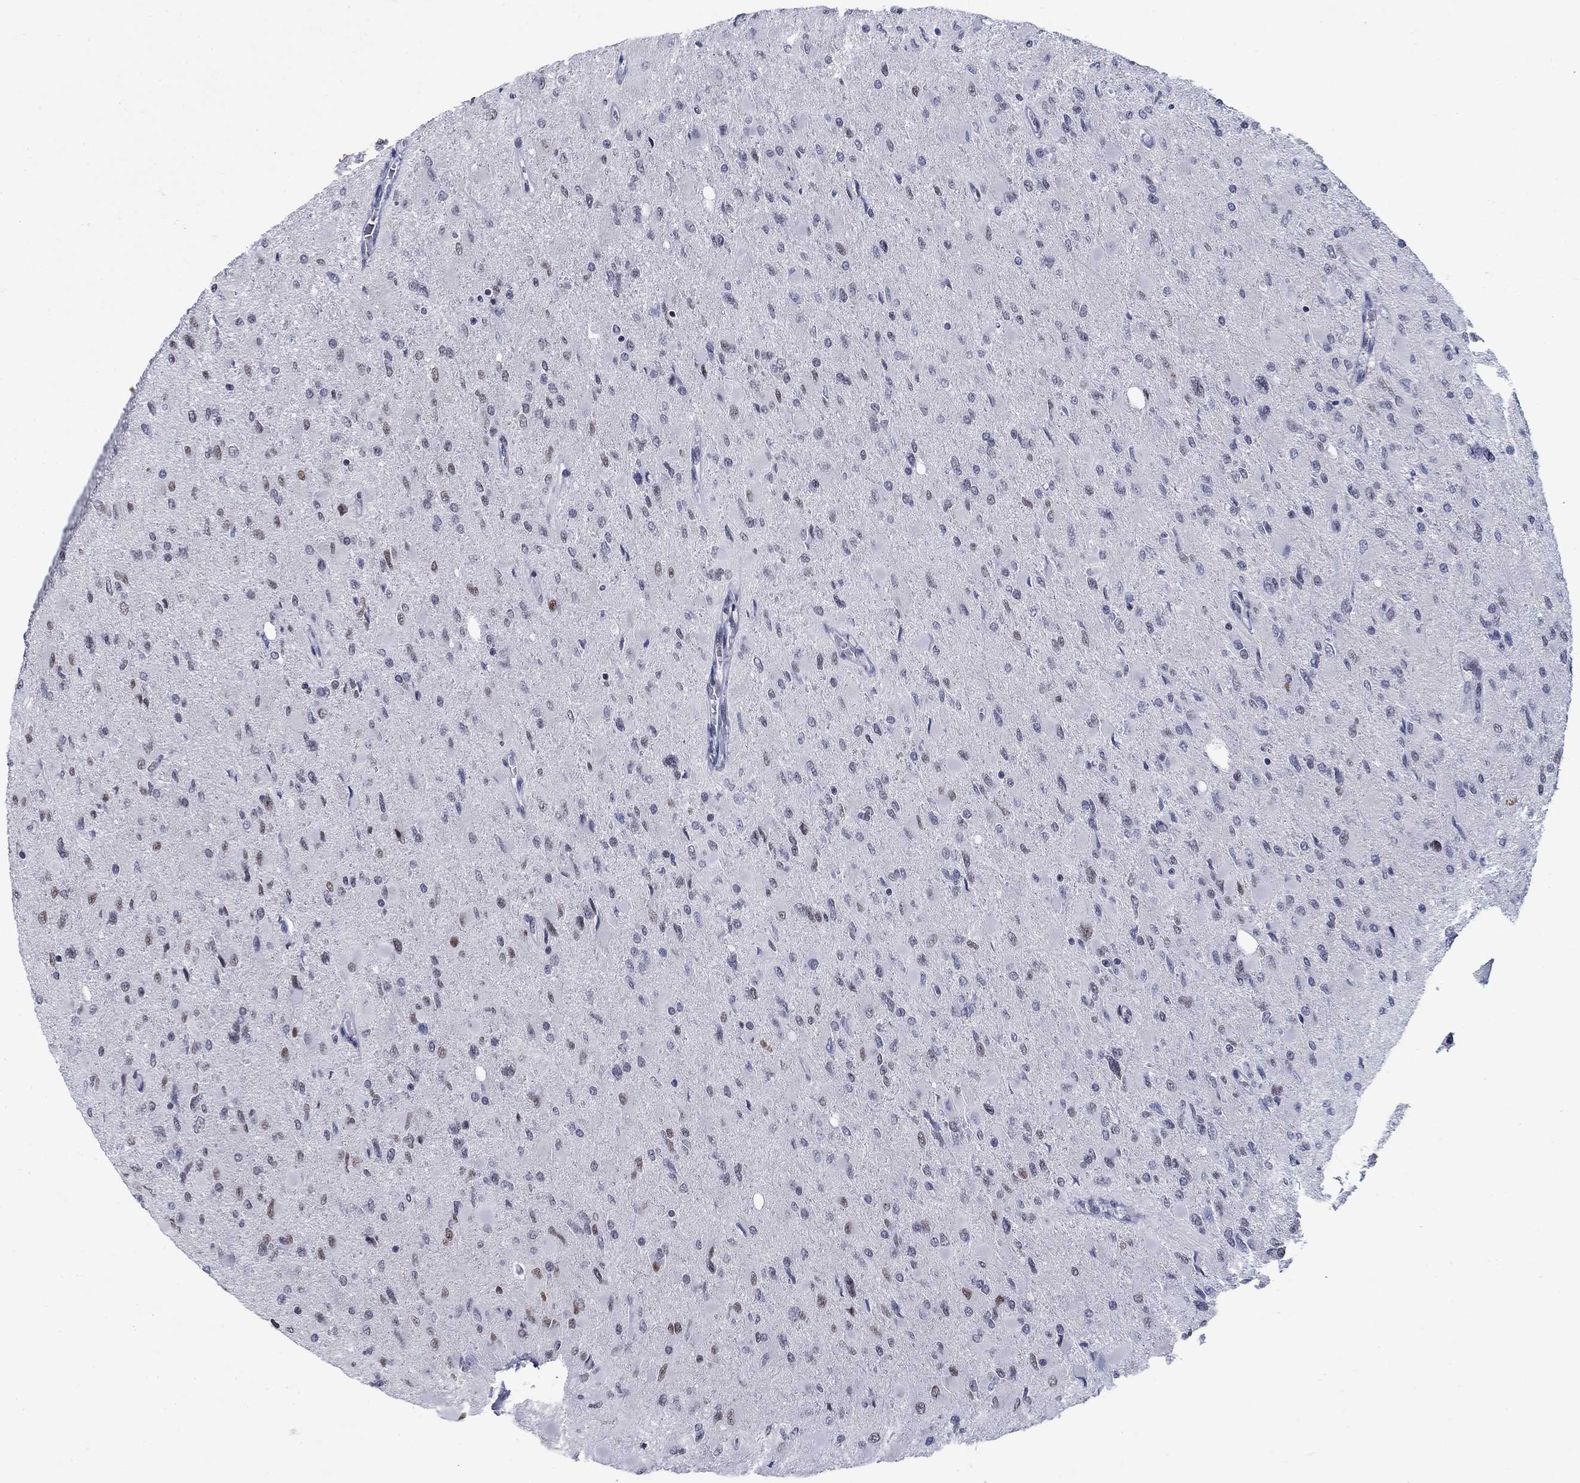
{"staining": {"intensity": "moderate", "quantity": "<25%", "location": "nuclear"}, "tissue": "glioma", "cell_type": "Tumor cells", "image_type": "cancer", "snomed": [{"axis": "morphology", "description": "Glioma, malignant, High grade"}, {"axis": "topography", "description": "Cerebral cortex"}], "caption": "This micrograph shows immunohistochemistry (IHC) staining of high-grade glioma (malignant), with low moderate nuclear staining in approximately <25% of tumor cells.", "gene": "NPAS3", "patient": {"sex": "female", "age": 36}}